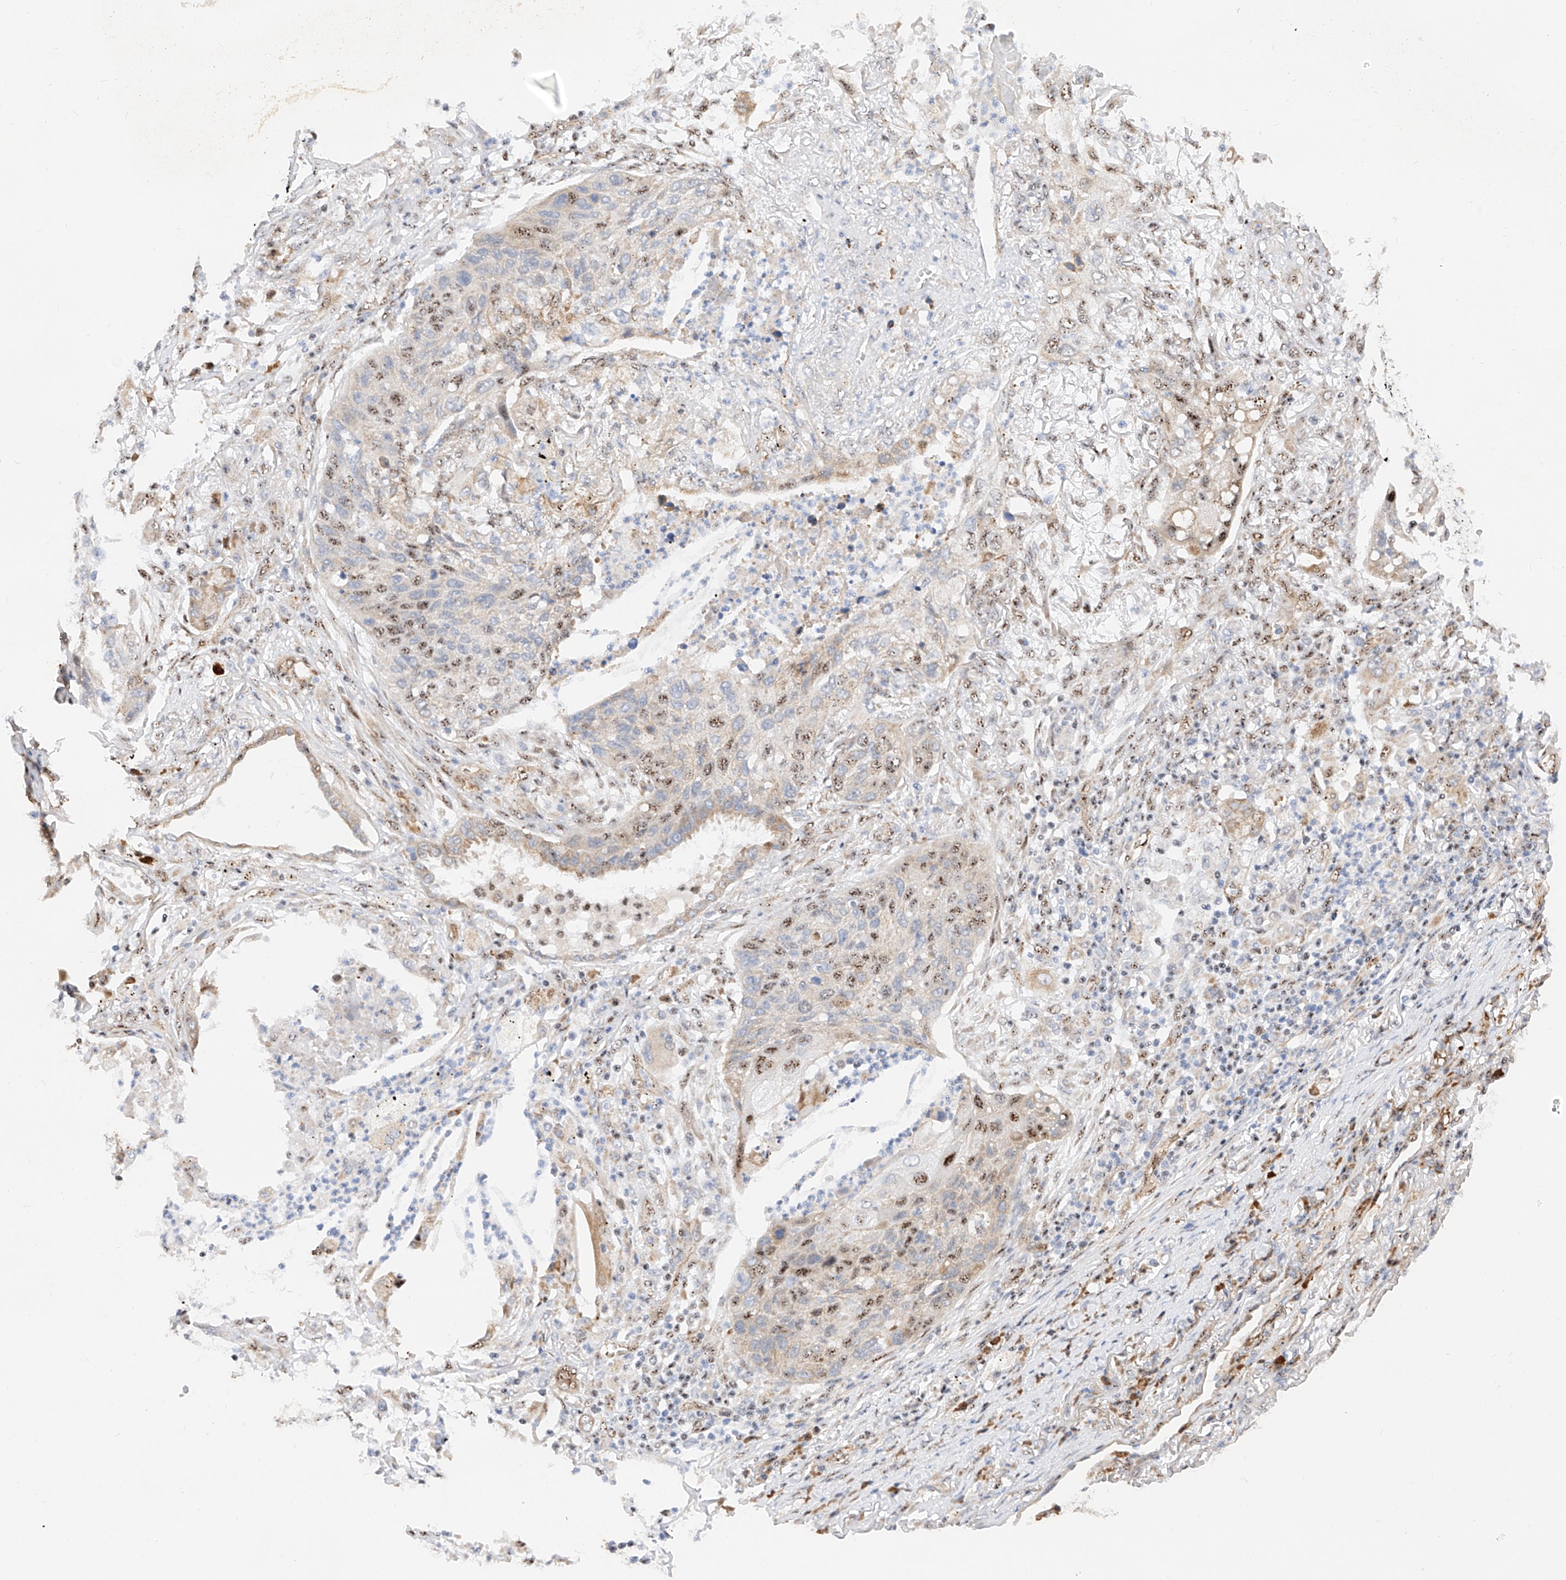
{"staining": {"intensity": "moderate", "quantity": "25%-75%", "location": "nuclear"}, "tissue": "lung cancer", "cell_type": "Tumor cells", "image_type": "cancer", "snomed": [{"axis": "morphology", "description": "Squamous cell carcinoma, NOS"}, {"axis": "topography", "description": "Lung"}], "caption": "Immunohistochemistry micrograph of lung cancer (squamous cell carcinoma) stained for a protein (brown), which exhibits medium levels of moderate nuclear expression in about 25%-75% of tumor cells.", "gene": "ATXN7L2", "patient": {"sex": "female", "age": 63}}